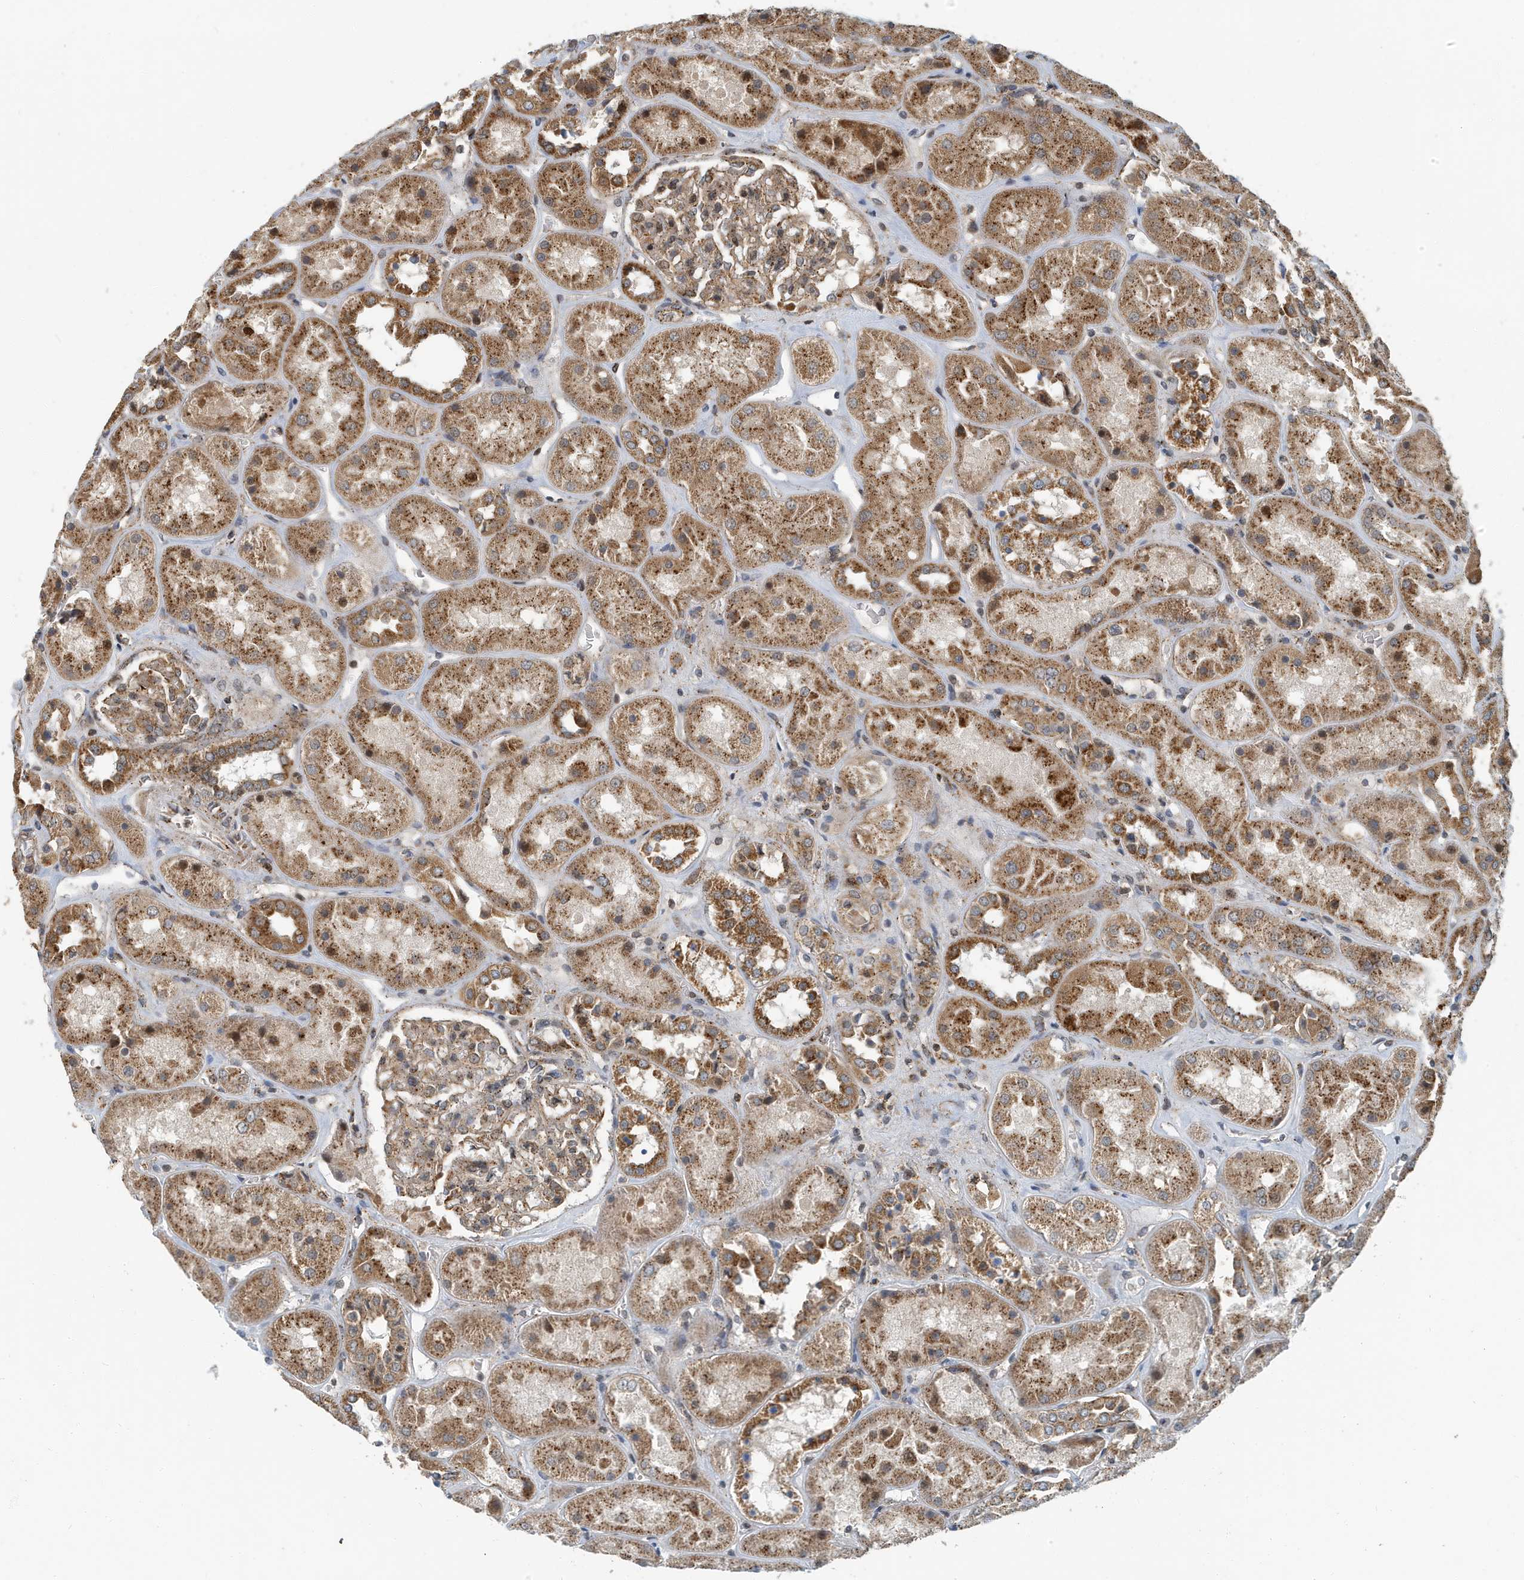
{"staining": {"intensity": "moderate", "quantity": ">75%", "location": "cytoplasmic/membranous"}, "tissue": "kidney", "cell_type": "Cells in glomeruli", "image_type": "normal", "snomed": [{"axis": "morphology", "description": "Normal tissue, NOS"}, {"axis": "topography", "description": "Kidney"}], "caption": "Immunohistochemical staining of benign kidney shows moderate cytoplasmic/membranous protein expression in about >75% of cells in glomeruli.", "gene": "KIF15", "patient": {"sex": "male", "age": 70}}